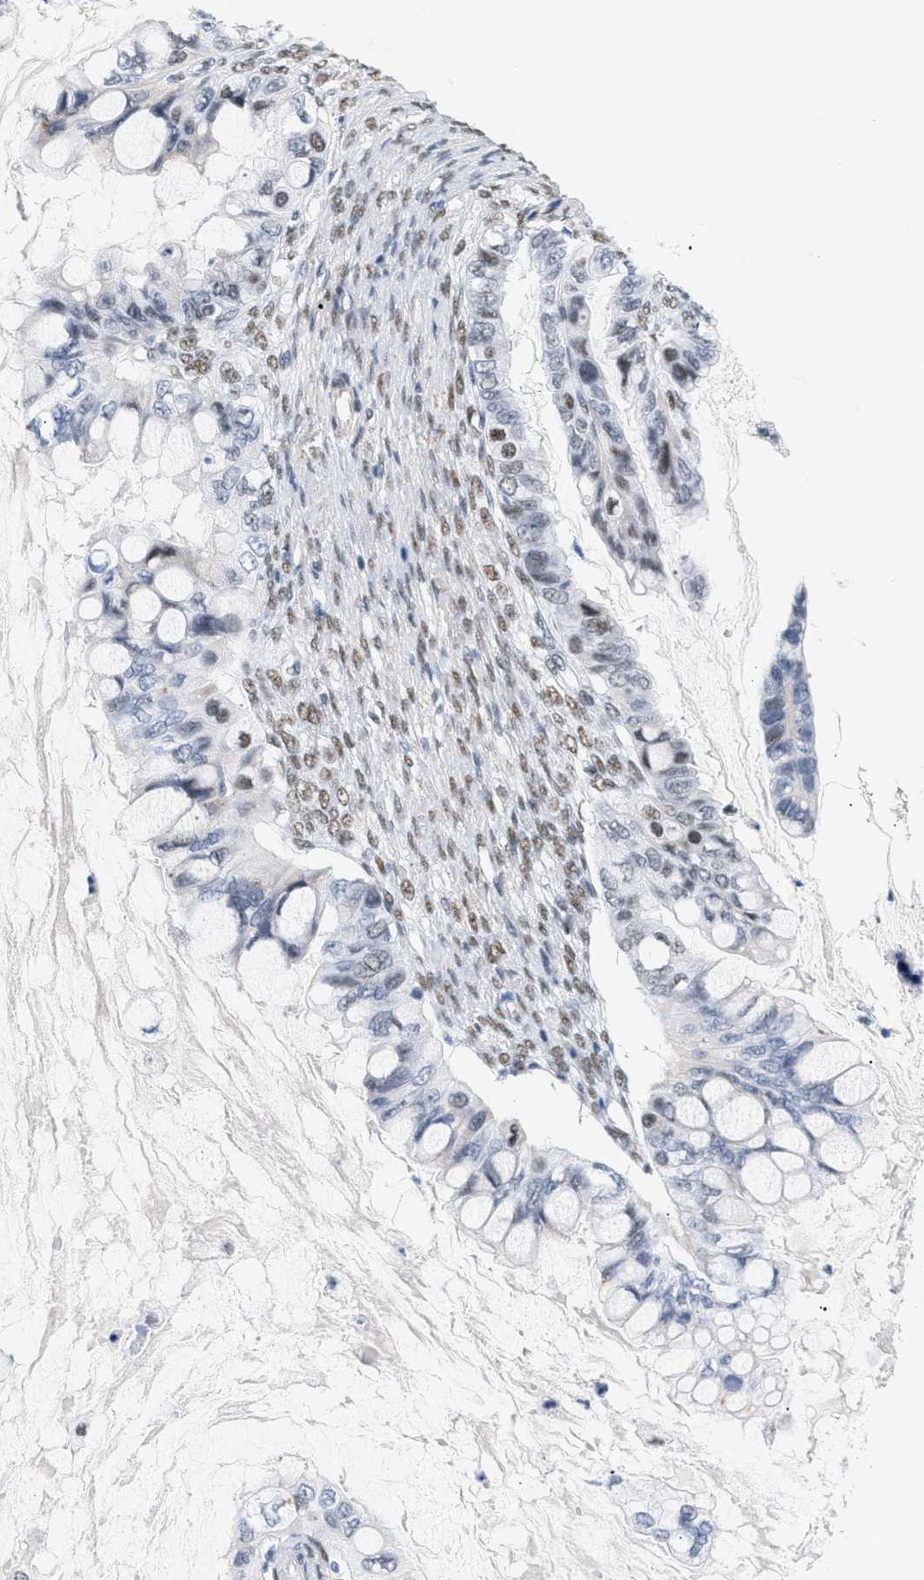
{"staining": {"intensity": "negative", "quantity": "none", "location": "none"}, "tissue": "ovarian cancer", "cell_type": "Tumor cells", "image_type": "cancer", "snomed": [{"axis": "morphology", "description": "Cystadenocarcinoma, mucinous, NOS"}, {"axis": "topography", "description": "Ovary"}], "caption": "Histopathology image shows no significant protein expression in tumor cells of ovarian mucinous cystadenocarcinoma. Nuclei are stained in blue.", "gene": "ELN", "patient": {"sex": "female", "age": 80}}